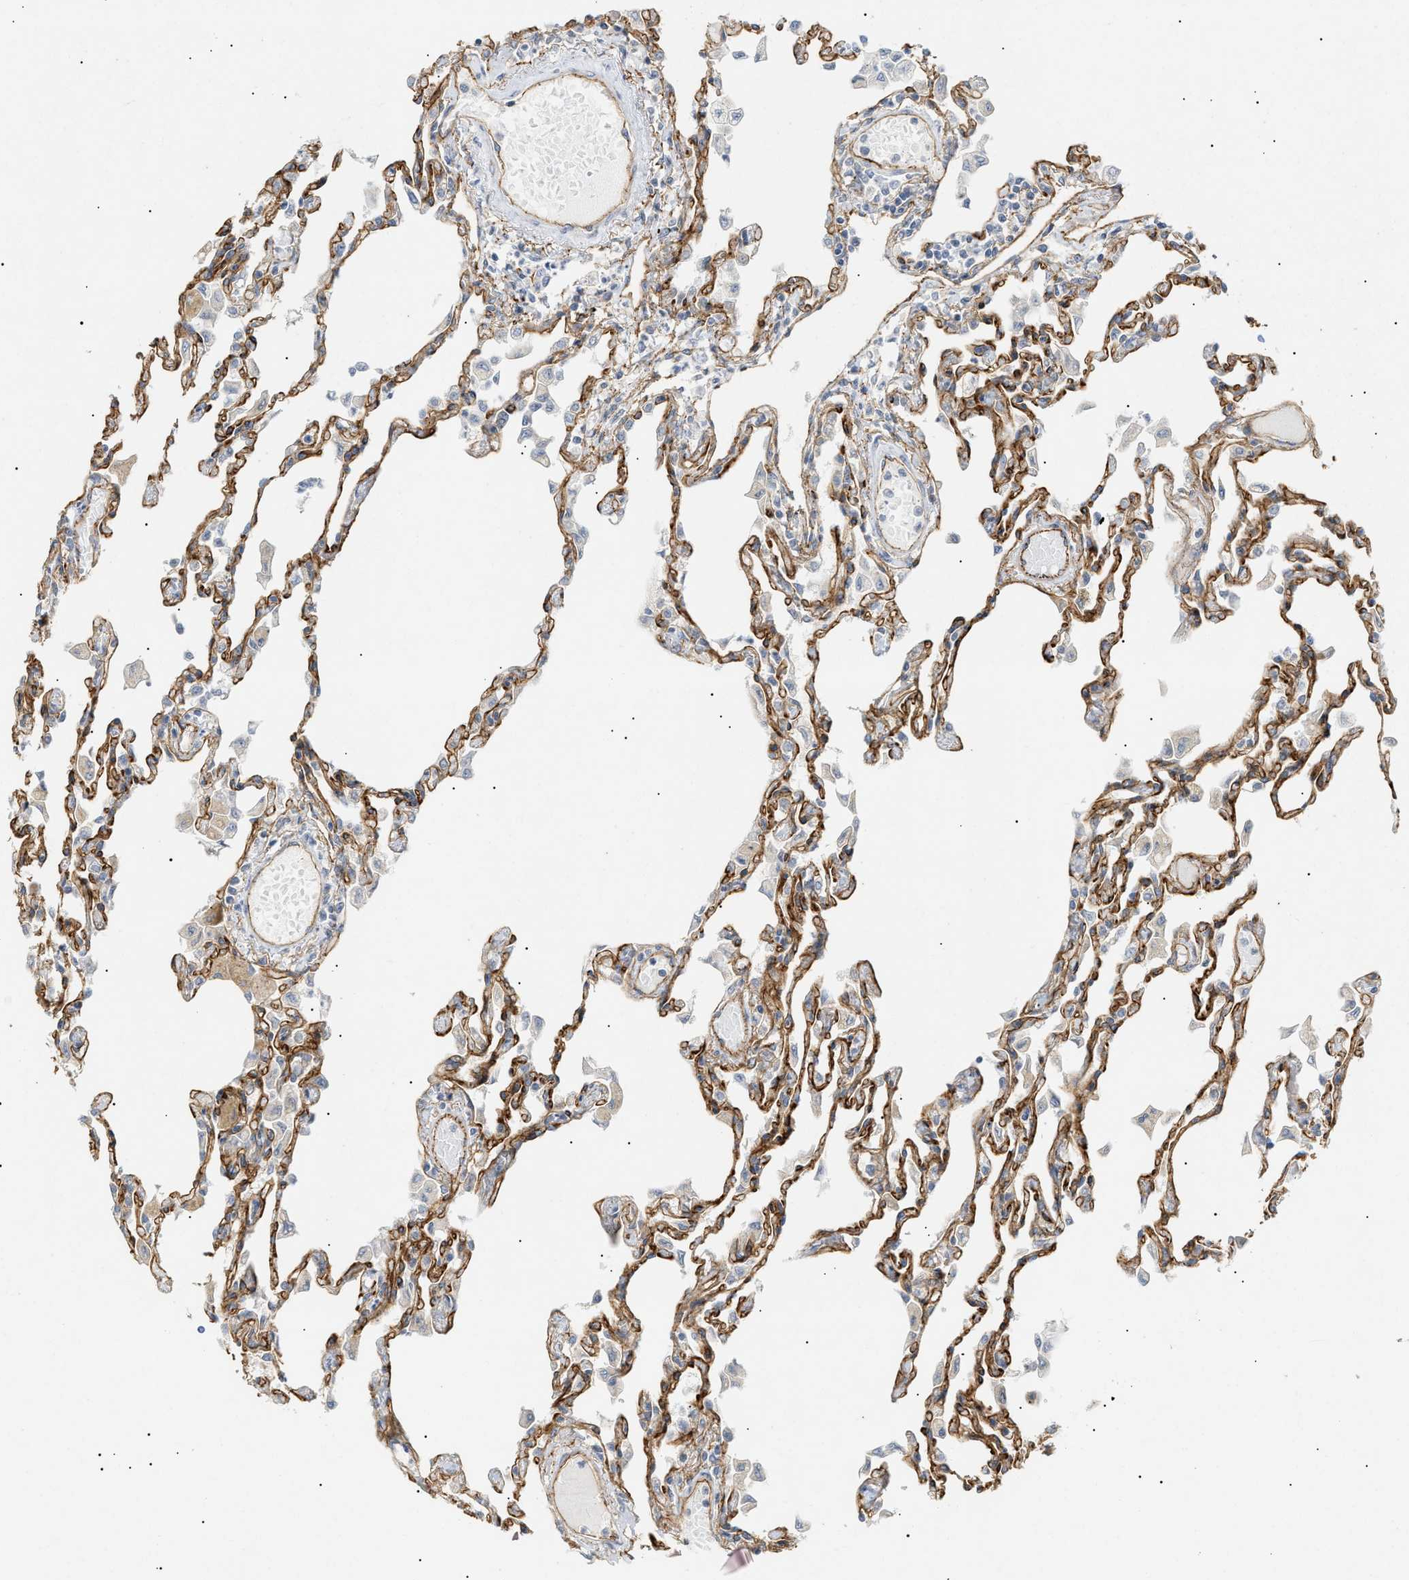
{"staining": {"intensity": "moderate", "quantity": ">75%", "location": "cytoplasmic/membranous"}, "tissue": "lung", "cell_type": "Alveolar cells", "image_type": "normal", "snomed": [{"axis": "morphology", "description": "Normal tissue, NOS"}, {"axis": "topography", "description": "Bronchus"}, {"axis": "topography", "description": "Lung"}], "caption": "Immunohistochemistry (DAB (3,3'-diaminobenzidine)) staining of benign lung displays moderate cytoplasmic/membranous protein positivity in about >75% of alveolar cells.", "gene": "ZFHX2", "patient": {"sex": "female", "age": 49}}